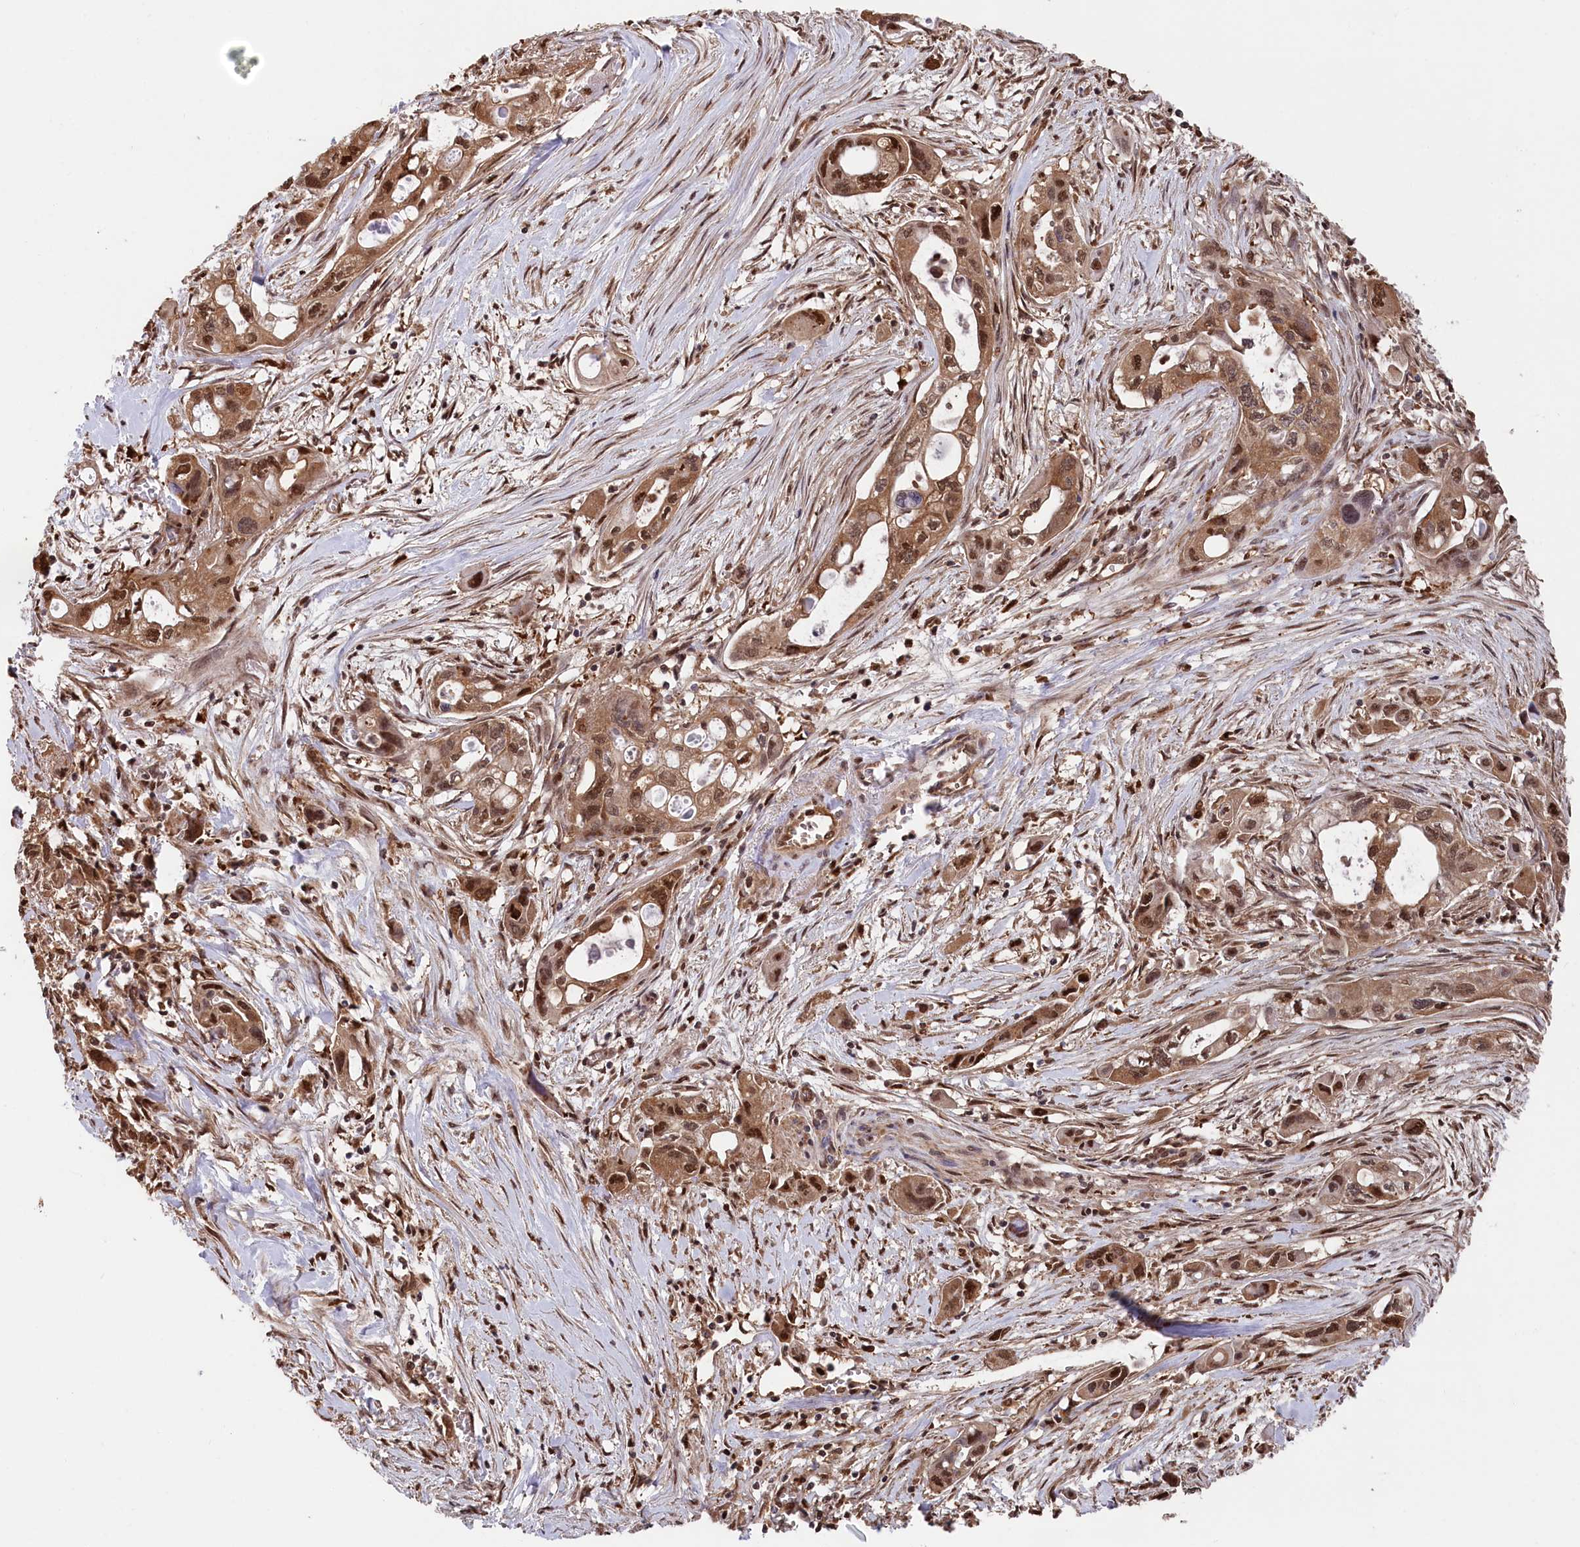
{"staining": {"intensity": "moderate", "quantity": ">75%", "location": "cytoplasmic/membranous,nuclear"}, "tissue": "pancreatic cancer", "cell_type": "Tumor cells", "image_type": "cancer", "snomed": [{"axis": "morphology", "description": "Adenocarcinoma, NOS"}, {"axis": "topography", "description": "Pancreas"}], "caption": "This is an image of IHC staining of pancreatic cancer, which shows moderate positivity in the cytoplasmic/membranous and nuclear of tumor cells.", "gene": "PSMA1", "patient": {"sex": "male", "age": 75}}